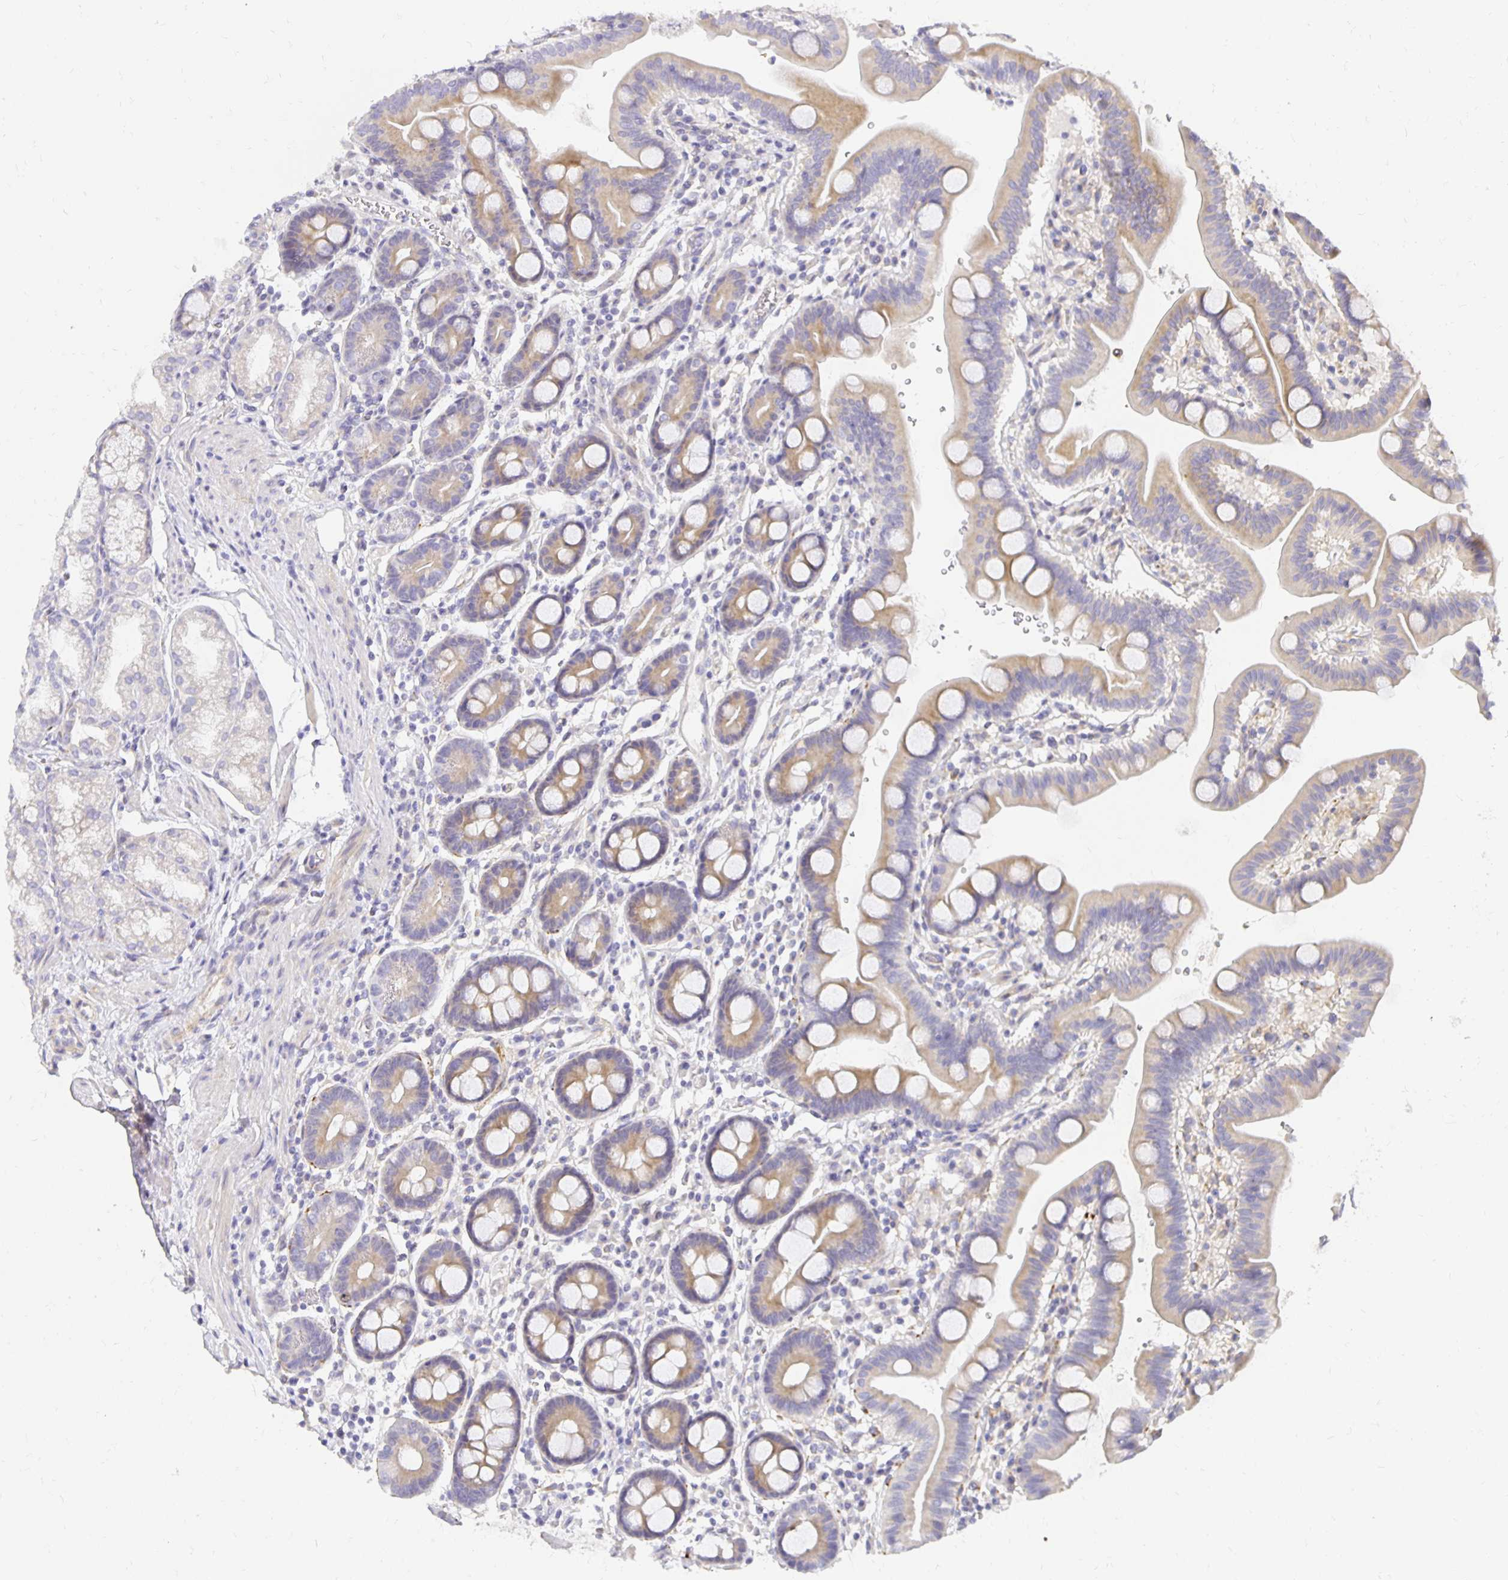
{"staining": {"intensity": "weak", "quantity": "25%-75%", "location": "cytoplasmic/membranous"}, "tissue": "duodenum", "cell_type": "Glandular cells", "image_type": "normal", "snomed": [{"axis": "morphology", "description": "Normal tissue, NOS"}, {"axis": "topography", "description": "Duodenum"}], "caption": "Immunohistochemical staining of normal human duodenum demonstrates 25%-75% levels of weak cytoplasmic/membranous protein positivity in approximately 25%-75% of glandular cells.", "gene": "PLOD1", "patient": {"sex": "male", "age": 59}}